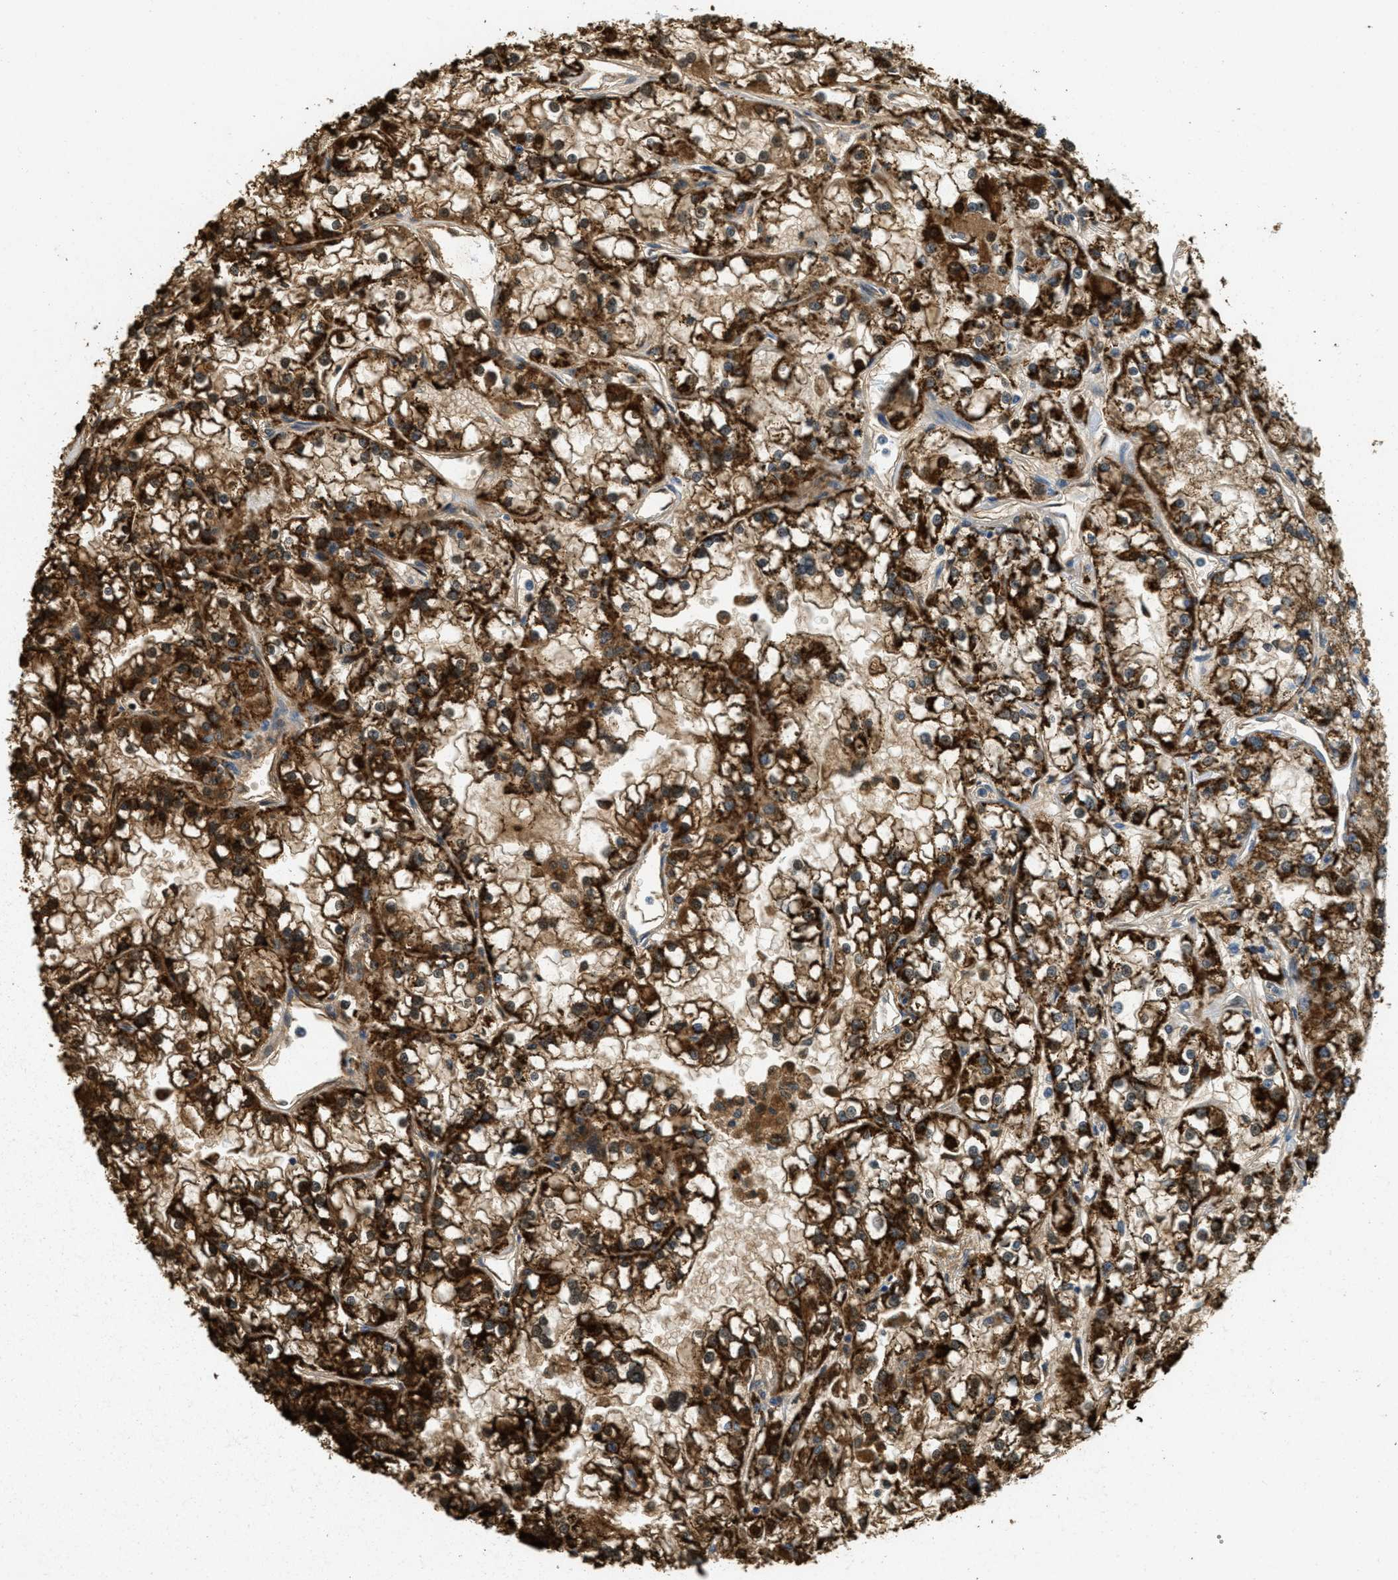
{"staining": {"intensity": "strong", "quantity": ">75%", "location": "cytoplasmic/membranous"}, "tissue": "renal cancer", "cell_type": "Tumor cells", "image_type": "cancer", "snomed": [{"axis": "morphology", "description": "Adenocarcinoma, NOS"}, {"axis": "topography", "description": "Kidney"}], "caption": "Immunohistochemical staining of renal cancer (adenocarcinoma) demonstrates high levels of strong cytoplasmic/membranous positivity in approximately >75% of tumor cells.", "gene": "HLCS", "patient": {"sex": "female", "age": 52}}